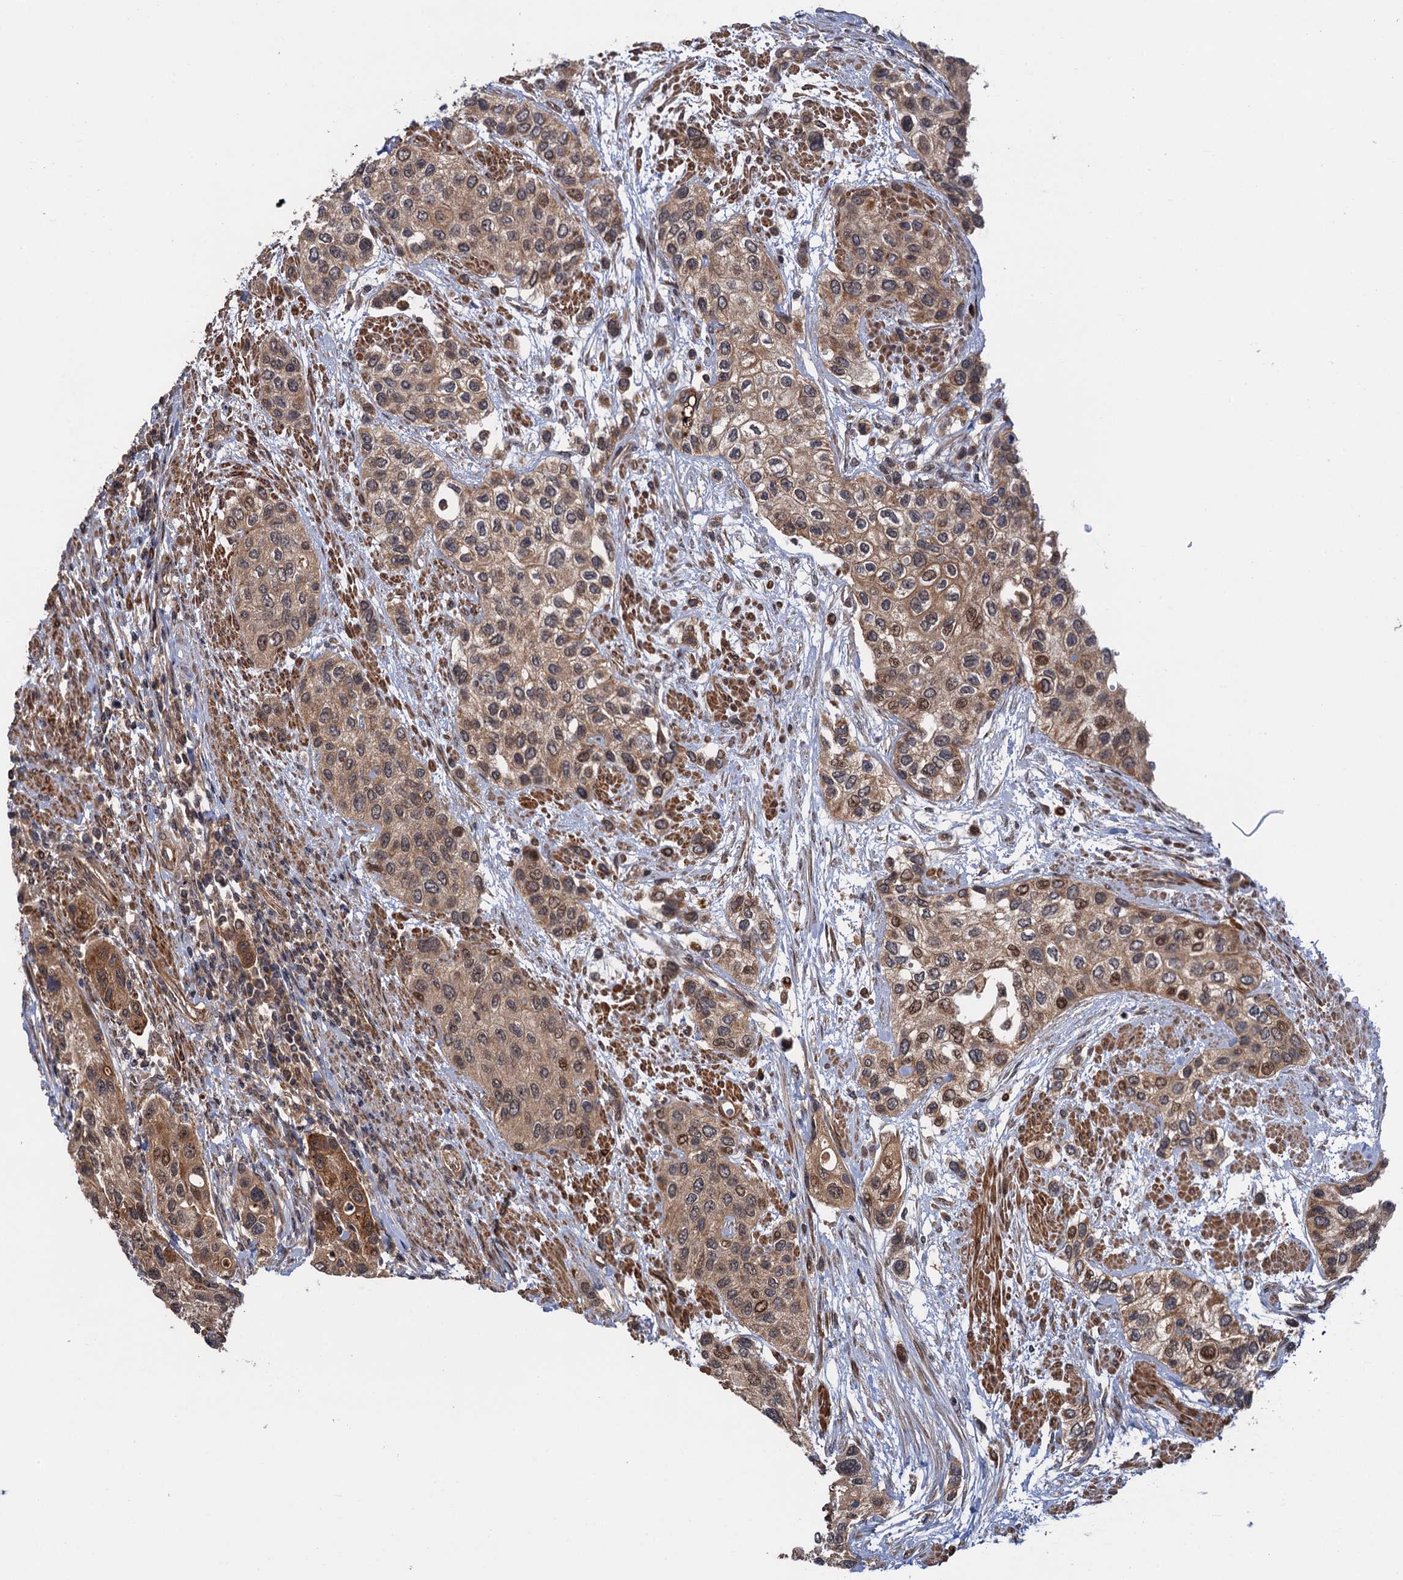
{"staining": {"intensity": "moderate", "quantity": ">75%", "location": "cytoplasmic/membranous,nuclear"}, "tissue": "urothelial cancer", "cell_type": "Tumor cells", "image_type": "cancer", "snomed": [{"axis": "morphology", "description": "Normal tissue, NOS"}, {"axis": "morphology", "description": "Urothelial carcinoma, High grade"}, {"axis": "topography", "description": "Vascular tissue"}, {"axis": "topography", "description": "Urinary bladder"}], "caption": "A brown stain highlights moderate cytoplasmic/membranous and nuclear positivity of a protein in urothelial cancer tumor cells.", "gene": "FSIP1", "patient": {"sex": "female", "age": 56}}